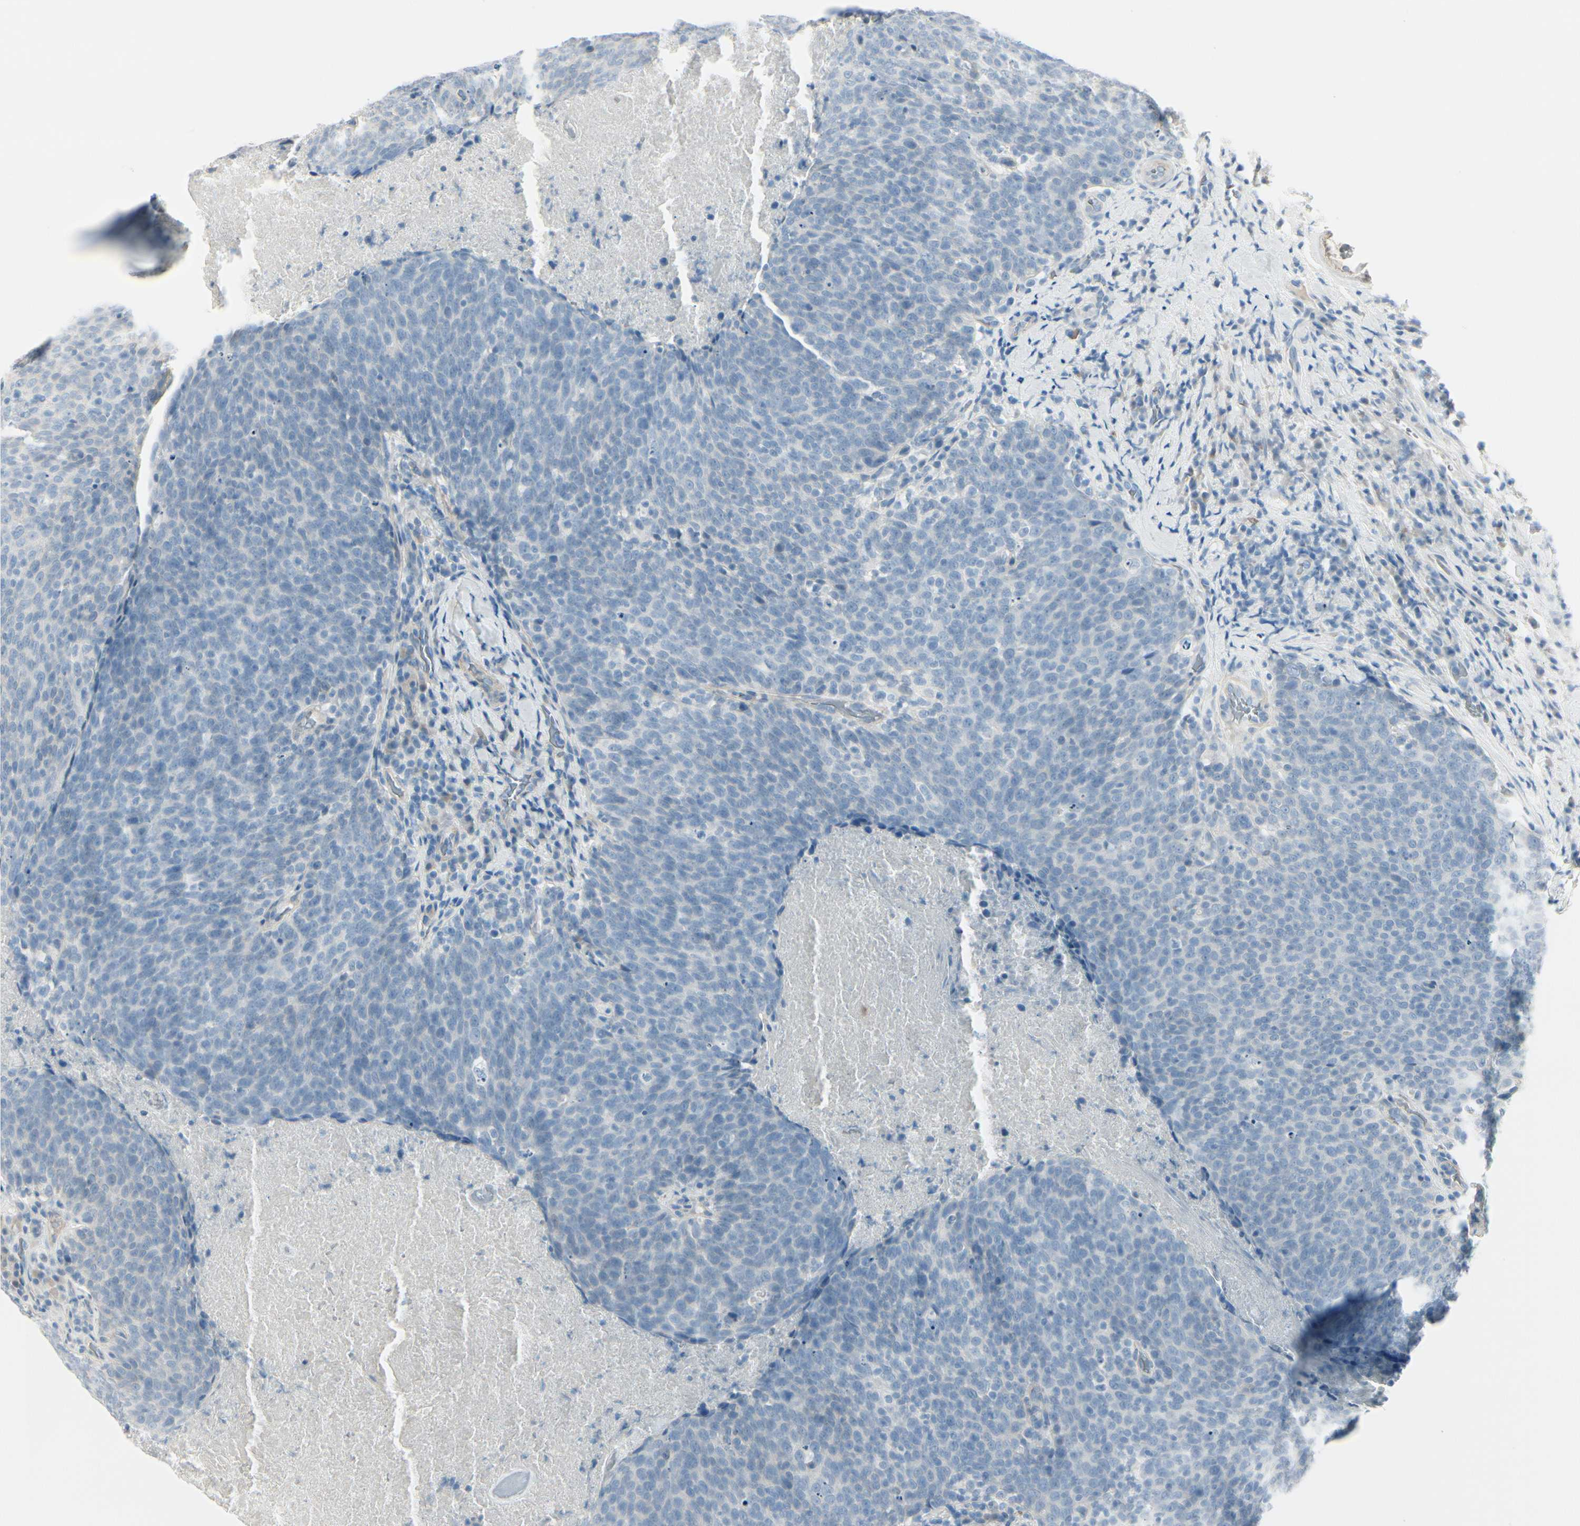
{"staining": {"intensity": "negative", "quantity": "none", "location": "none"}, "tissue": "head and neck cancer", "cell_type": "Tumor cells", "image_type": "cancer", "snomed": [{"axis": "morphology", "description": "Squamous cell carcinoma, NOS"}, {"axis": "morphology", "description": "Squamous cell carcinoma, metastatic, NOS"}, {"axis": "topography", "description": "Lymph node"}, {"axis": "topography", "description": "Head-Neck"}], "caption": "DAB immunohistochemical staining of human head and neck cancer shows no significant positivity in tumor cells. (DAB IHC, high magnification).", "gene": "CDHR5", "patient": {"sex": "male", "age": 62}}